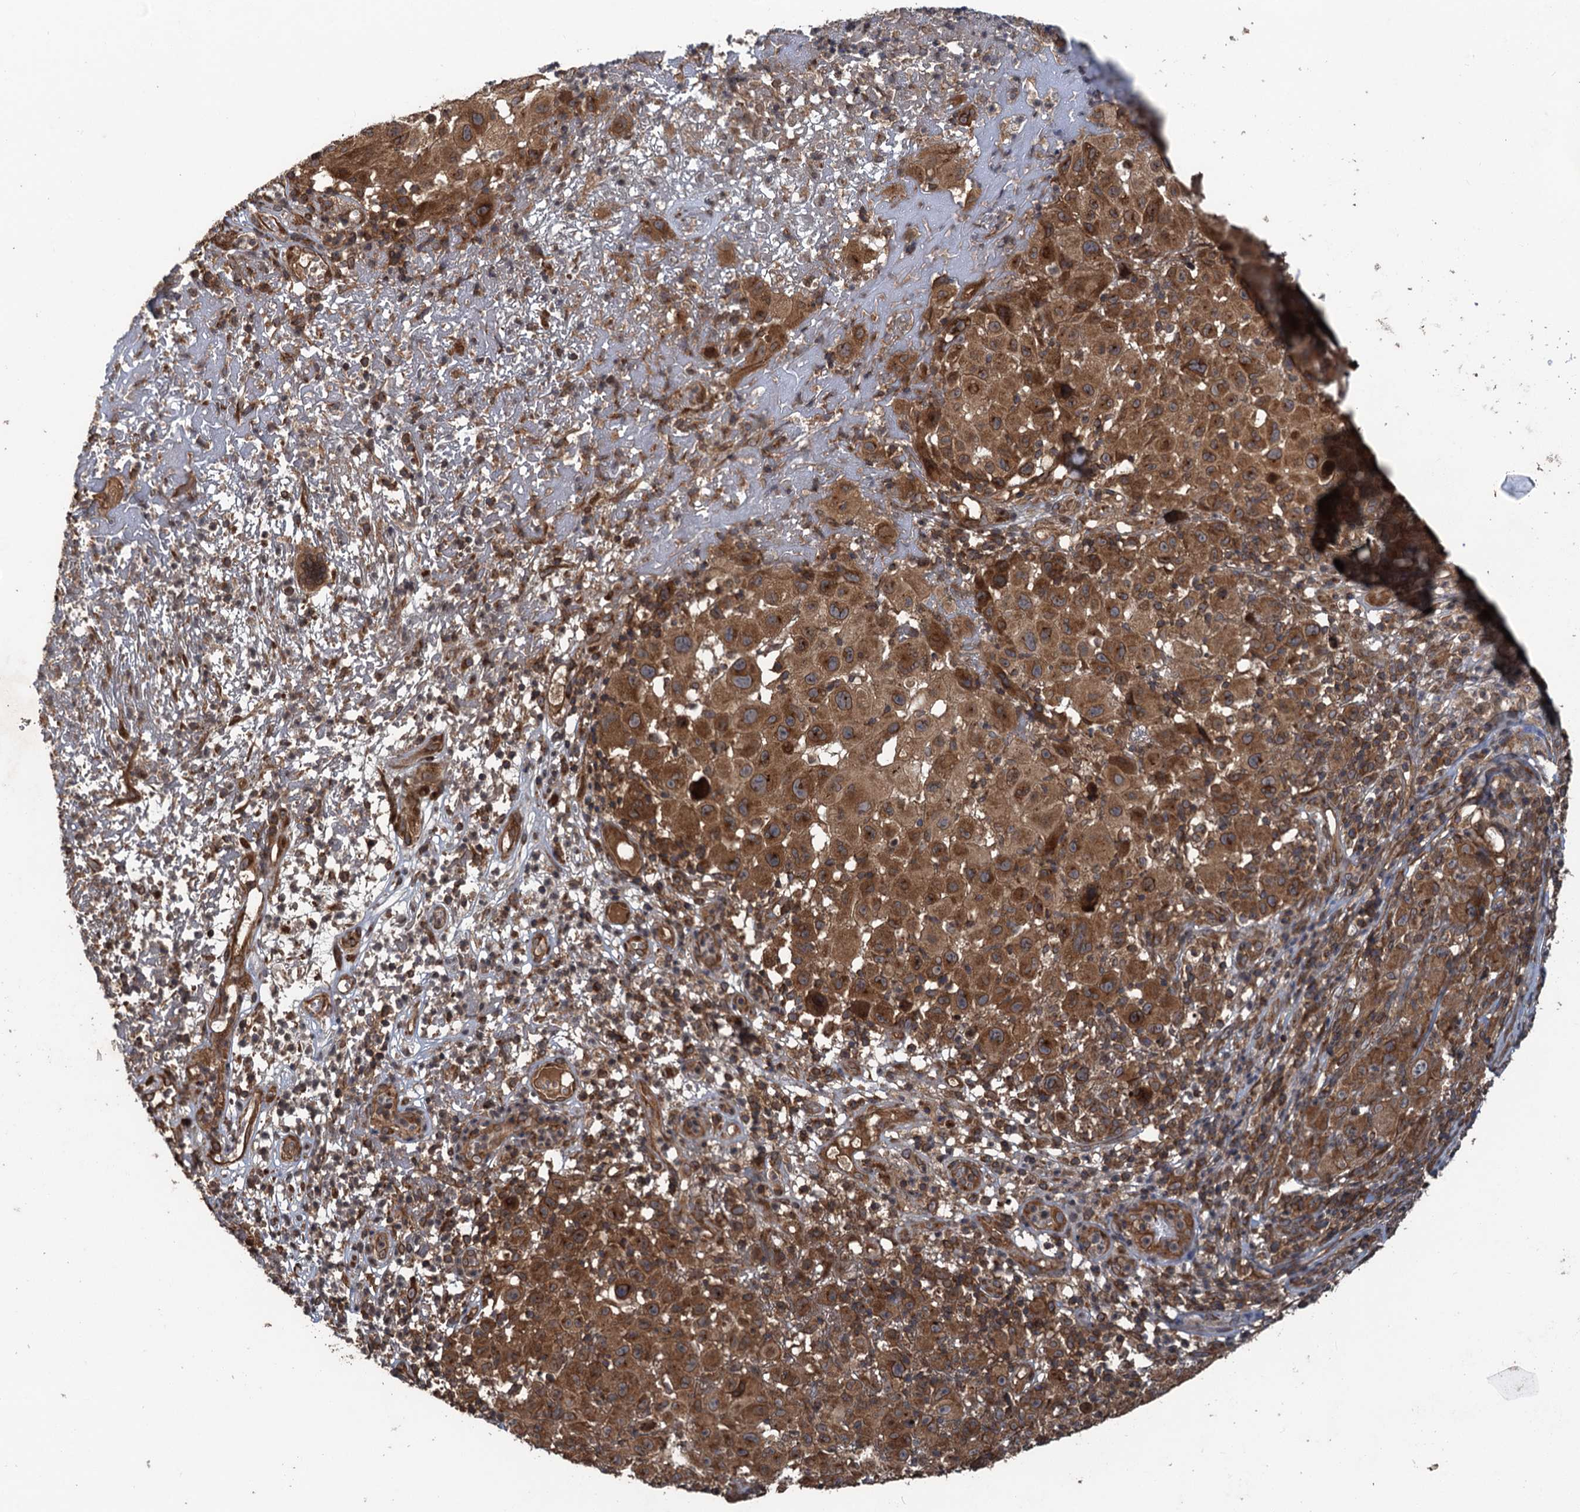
{"staining": {"intensity": "moderate", "quantity": ">75%", "location": "cytoplasmic/membranous,nuclear"}, "tissue": "melanoma", "cell_type": "Tumor cells", "image_type": "cancer", "snomed": [{"axis": "morphology", "description": "Malignant melanoma, NOS"}, {"axis": "topography", "description": "Skin"}], "caption": "Approximately >75% of tumor cells in malignant melanoma show moderate cytoplasmic/membranous and nuclear protein expression as visualized by brown immunohistochemical staining.", "gene": "GLE1", "patient": {"sex": "male", "age": 73}}